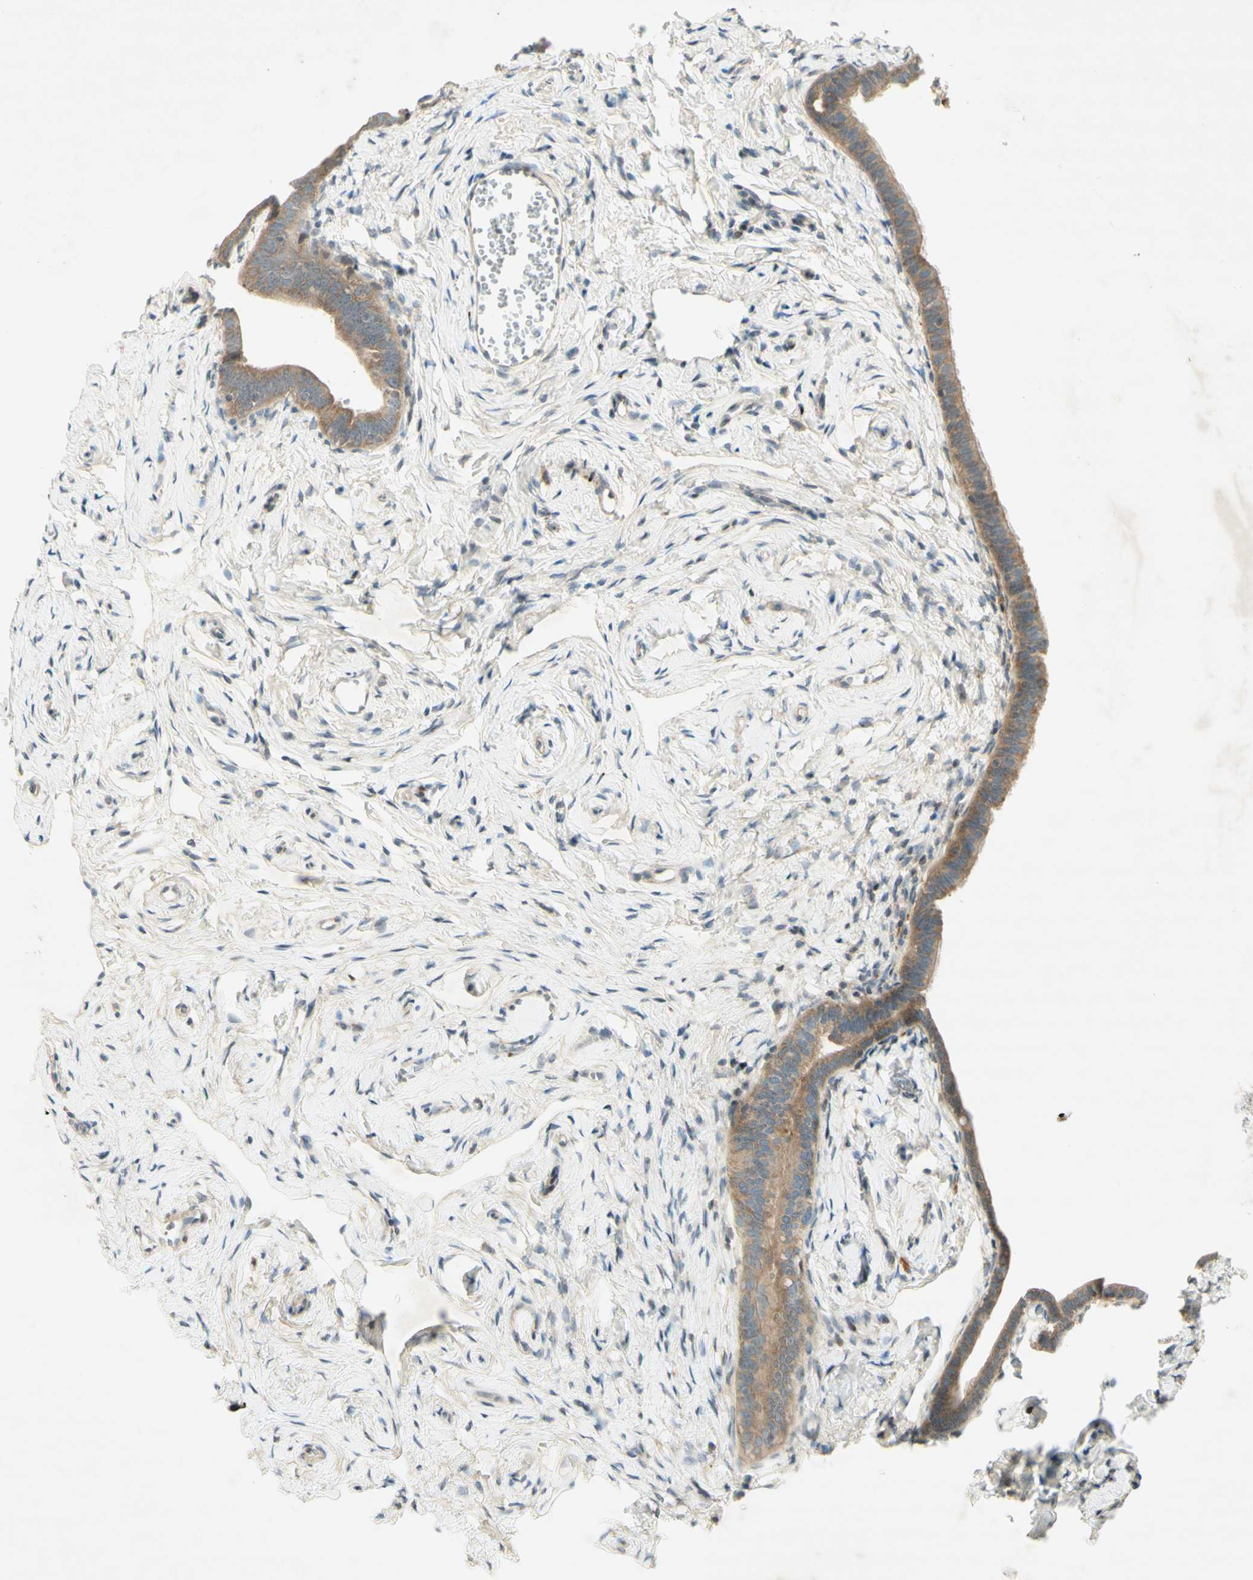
{"staining": {"intensity": "moderate", "quantity": ">75%", "location": "cytoplasmic/membranous"}, "tissue": "fallopian tube", "cell_type": "Glandular cells", "image_type": "normal", "snomed": [{"axis": "morphology", "description": "Normal tissue, NOS"}, {"axis": "topography", "description": "Fallopian tube"}], "caption": "Approximately >75% of glandular cells in normal fallopian tube demonstrate moderate cytoplasmic/membranous protein positivity as visualized by brown immunohistochemical staining.", "gene": "ETF1", "patient": {"sex": "female", "age": 71}}